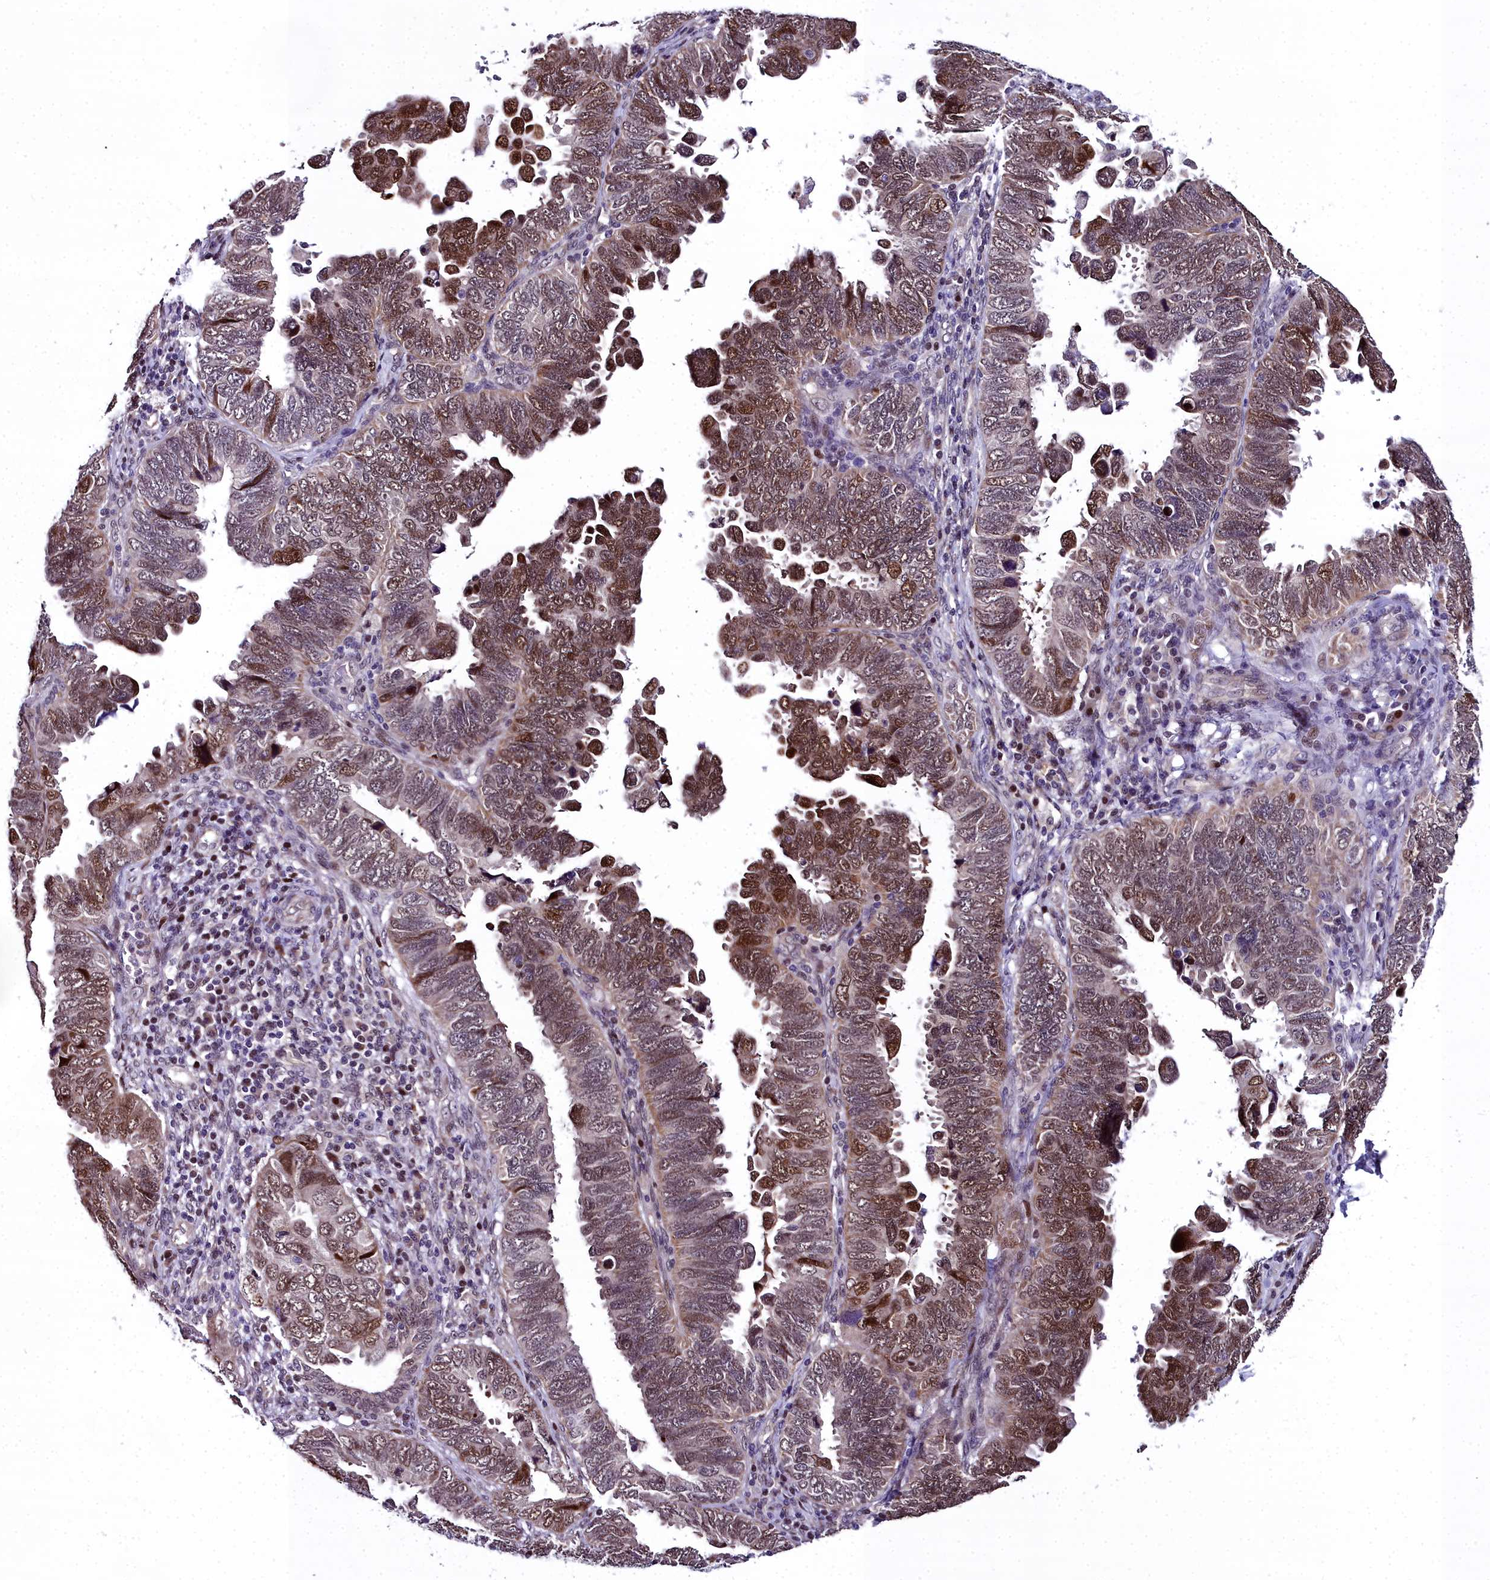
{"staining": {"intensity": "moderate", "quantity": "25%-75%", "location": "nuclear"}, "tissue": "endometrial cancer", "cell_type": "Tumor cells", "image_type": "cancer", "snomed": [{"axis": "morphology", "description": "Adenocarcinoma, NOS"}, {"axis": "topography", "description": "Endometrium"}], "caption": "An image of adenocarcinoma (endometrial) stained for a protein displays moderate nuclear brown staining in tumor cells.", "gene": "AP1M1", "patient": {"sex": "female", "age": 79}}